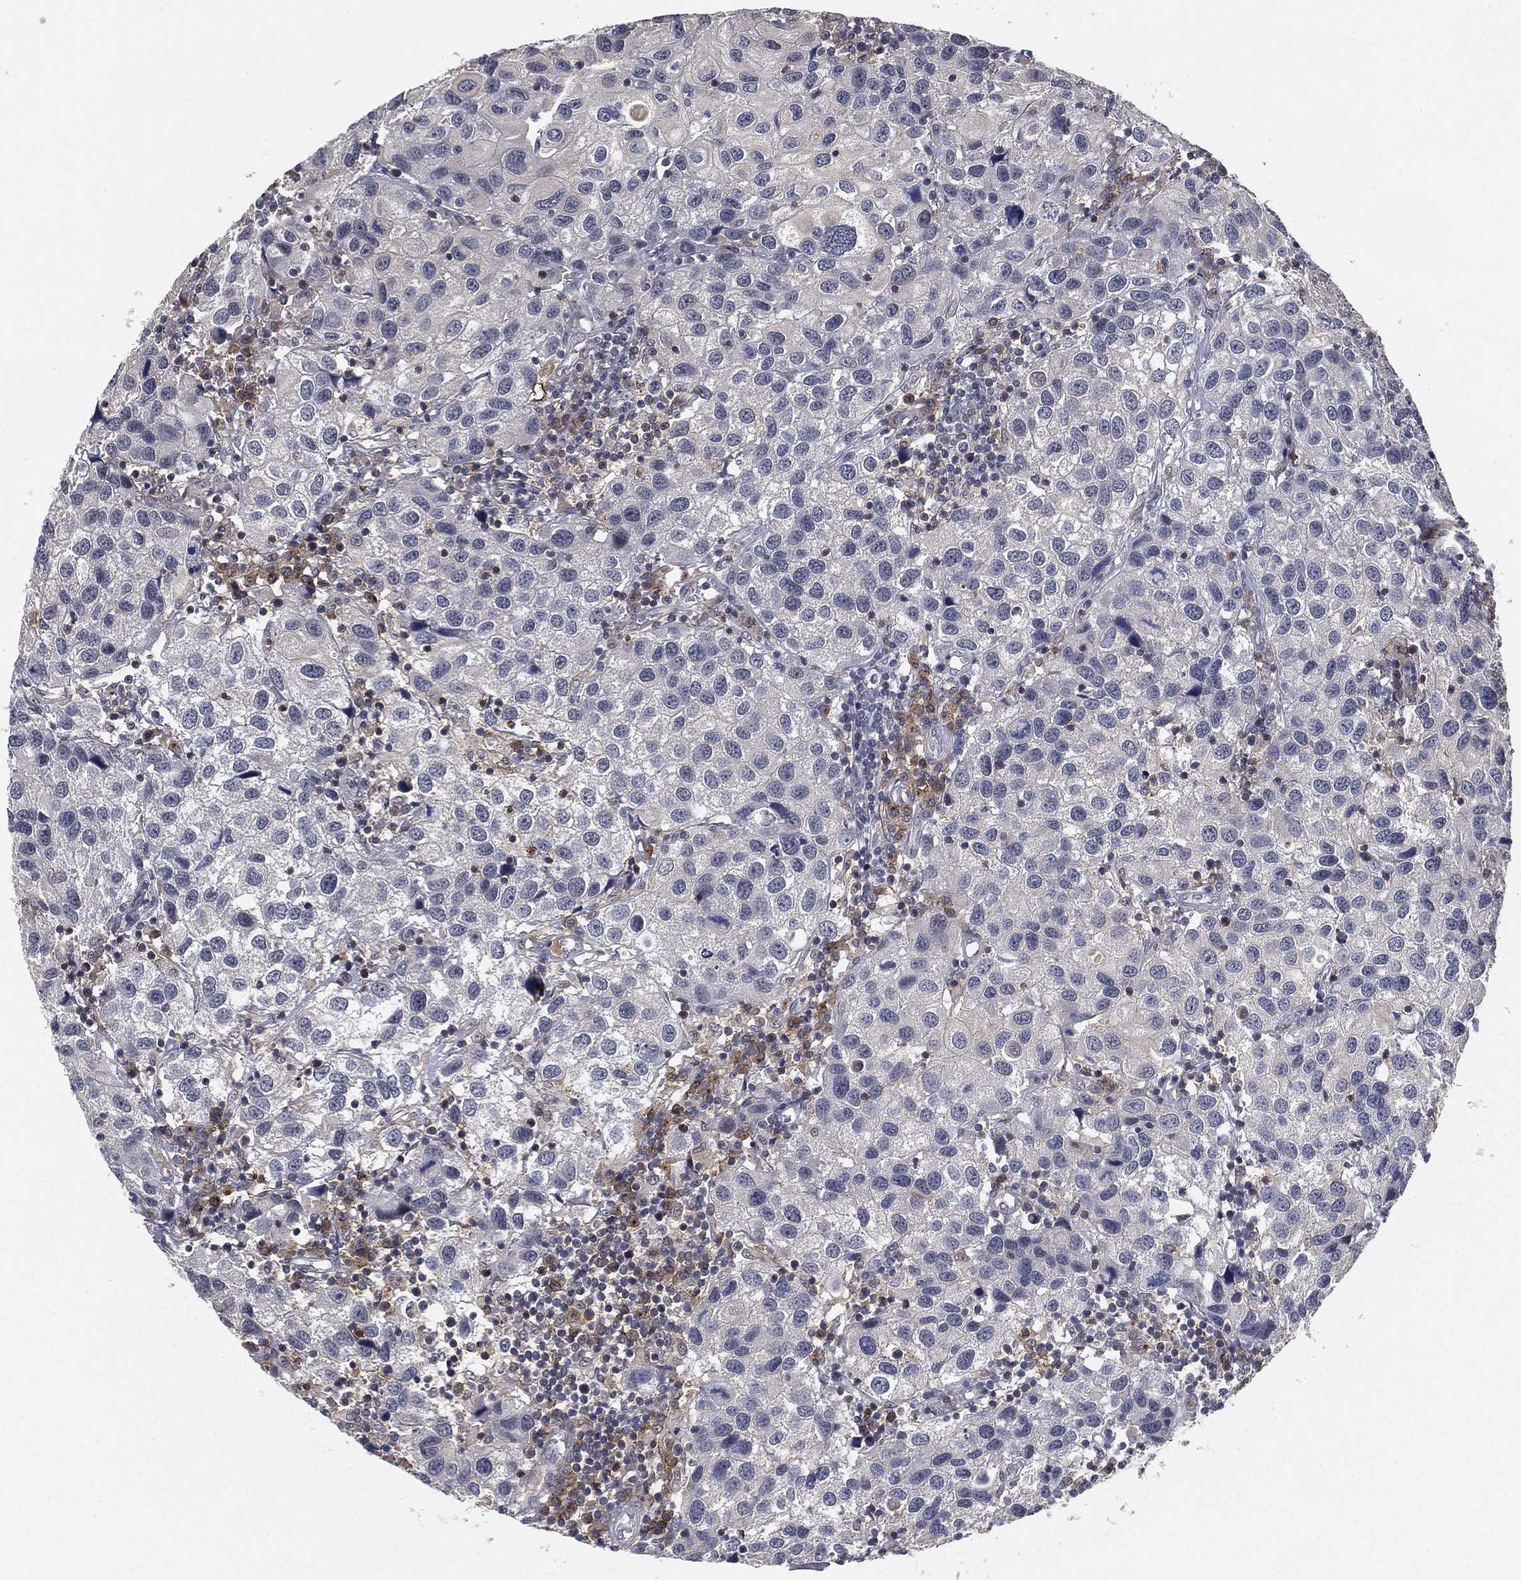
{"staining": {"intensity": "negative", "quantity": "none", "location": "none"}, "tissue": "urothelial cancer", "cell_type": "Tumor cells", "image_type": "cancer", "snomed": [{"axis": "morphology", "description": "Urothelial carcinoma, High grade"}, {"axis": "topography", "description": "Urinary bladder"}], "caption": "Urothelial carcinoma (high-grade) was stained to show a protein in brown. There is no significant expression in tumor cells.", "gene": "CFAP251", "patient": {"sex": "male", "age": 79}}